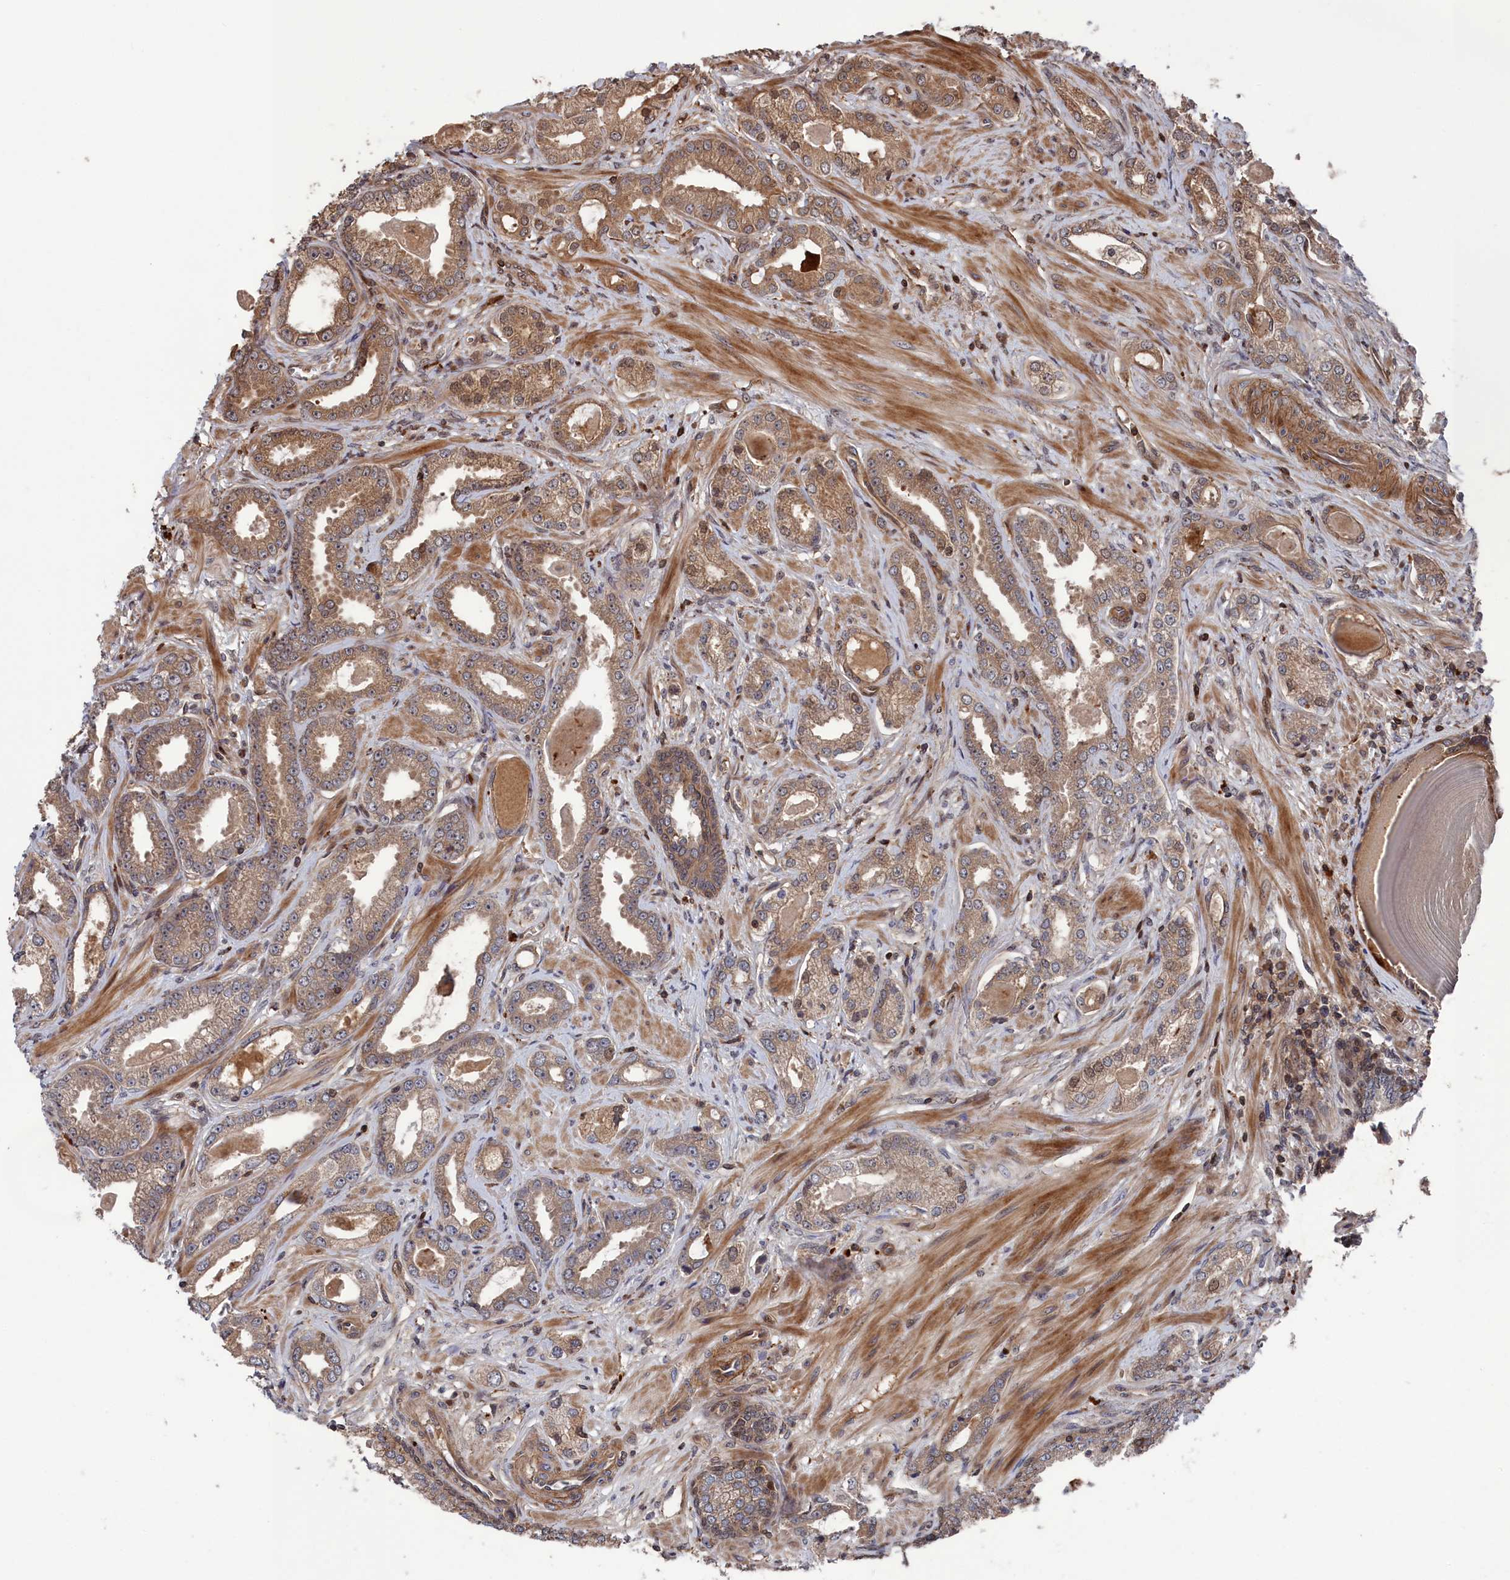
{"staining": {"intensity": "moderate", "quantity": "25%-75%", "location": "cytoplasmic/membranous"}, "tissue": "prostate cancer", "cell_type": "Tumor cells", "image_type": "cancer", "snomed": [{"axis": "morphology", "description": "Adenocarcinoma, Low grade"}, {"axis": "topography", "description": "Prostate"}], "caption": "Prostate low-grade adenocarcinoma tissue shows moderate cytoplasmic/membranous positivity in approximately 25%-75% of tumor cells", "gene": "PLA2G15", "patient": {"sex": "male", "age": 64}}